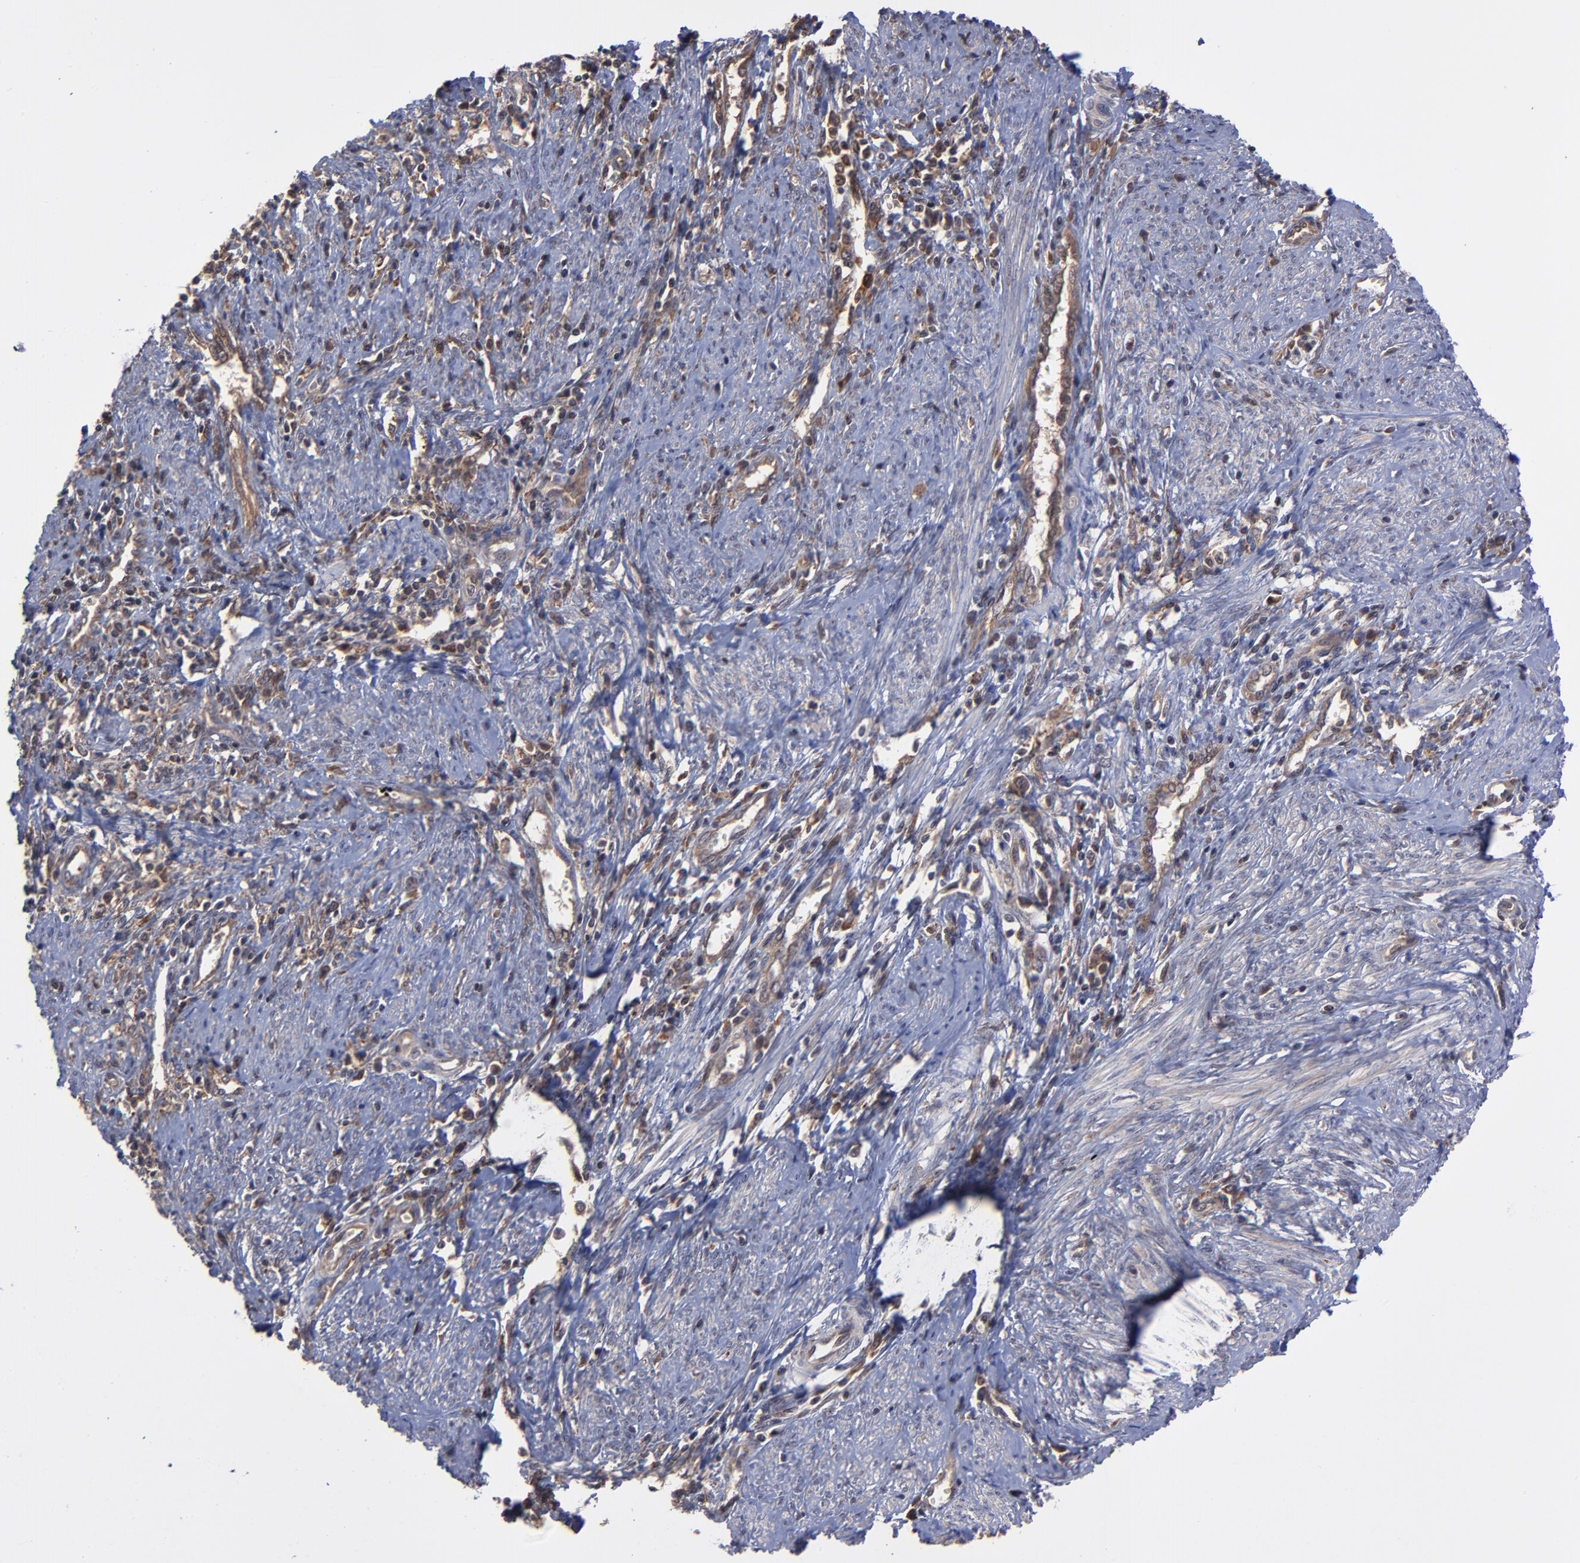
{"staining": {"intensity": "moderate", "quantity": ">75%", "location": "cytoplasmic/membranous"}, "tissue": "cervical cancer", "cell_type": "Tumor cells", "image_type": "cancer", "snomed": [{"axis": "morphology", "description": "Adenocarcinoma, NOS"}, {"axis": "topography", "description": "Cervix"}], "caption": "A micrograph showing moderate cytoplasmic/membranous staining in approximately >75% of tumor cells in cervical cancer (adenocarcinoma), as visualized by brown immunohistochemical staining.", "gene": "UBE2L6", "patient": {"sex": "female", "age": 36}}